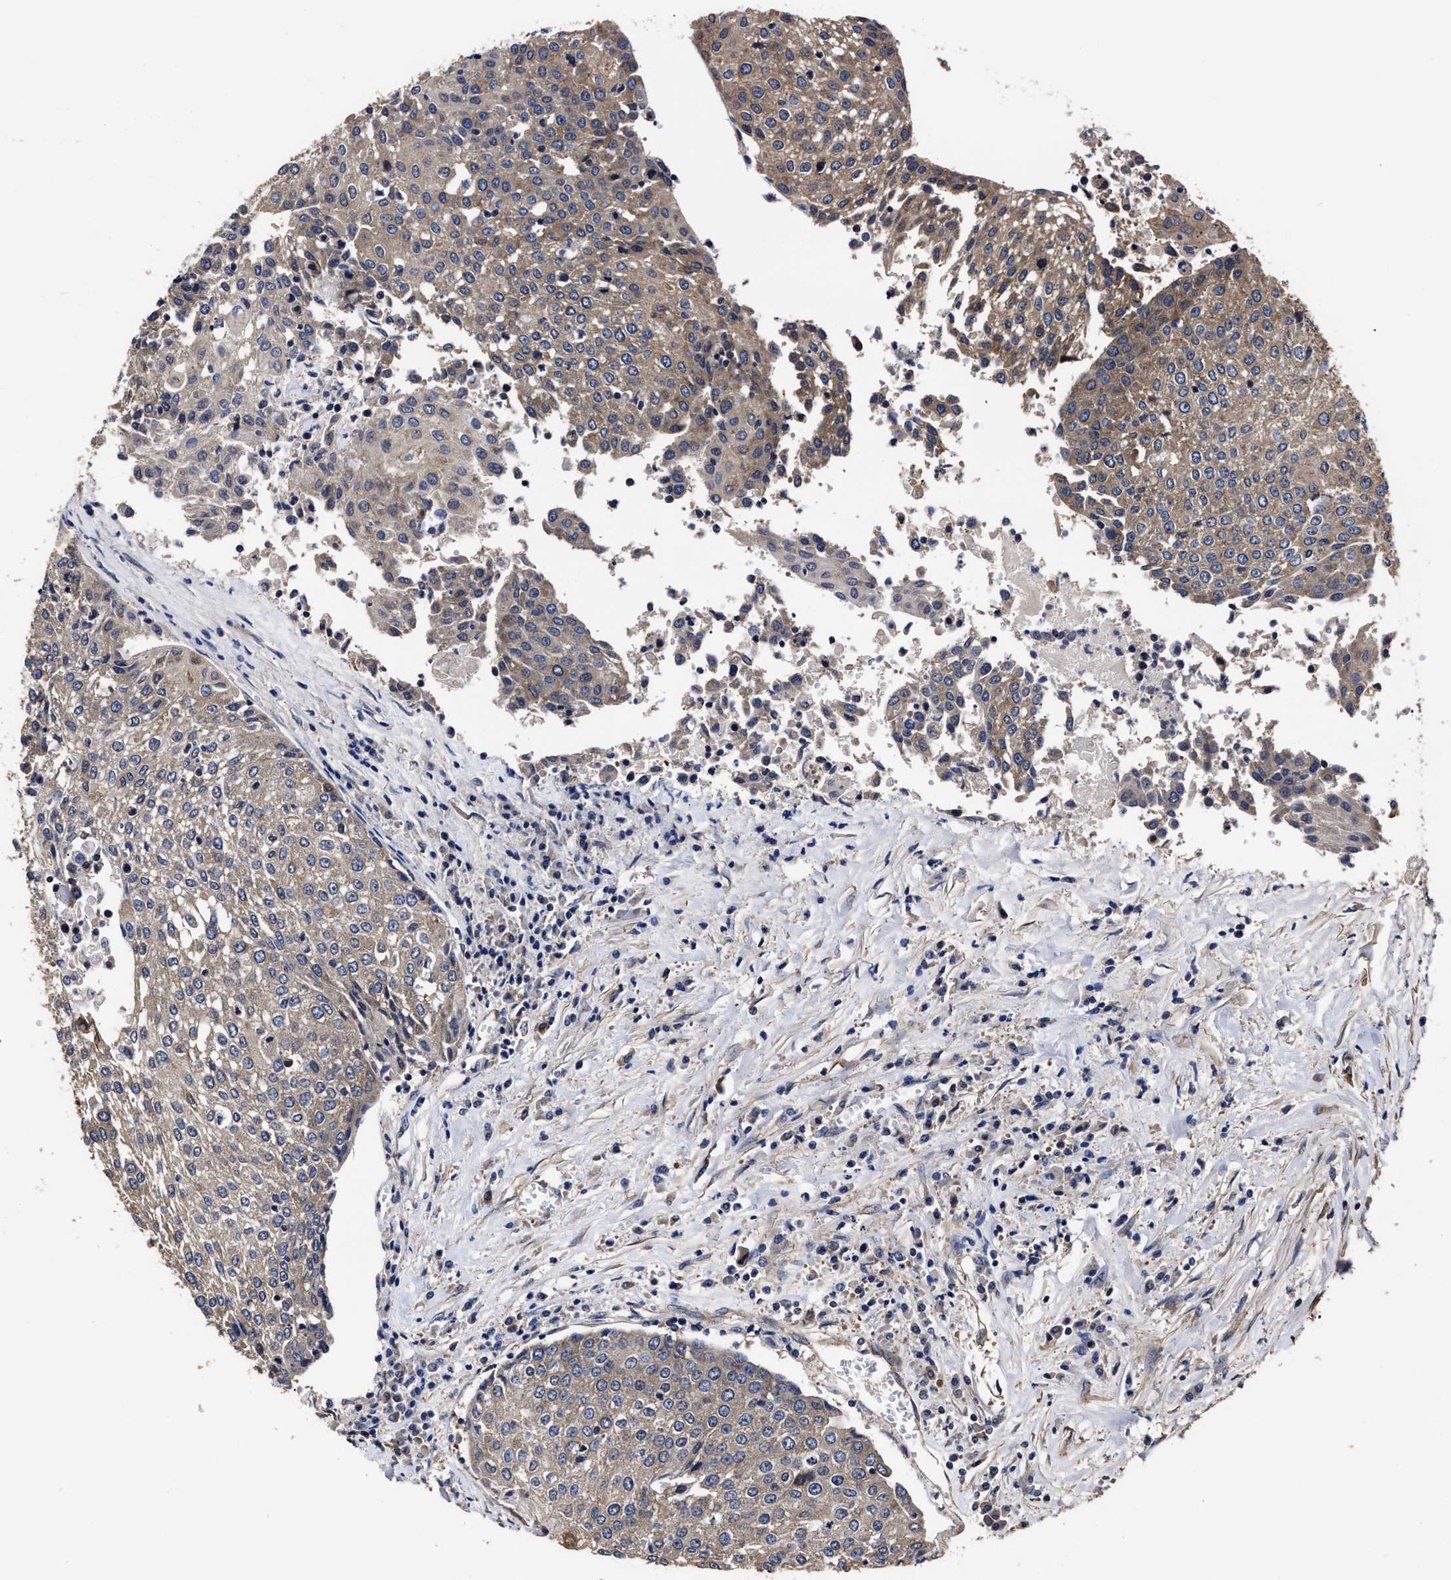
{"staining": {"intensity": "weak", "quantity": ">75%", "location": "cytoplasmic/membranous"}, "tissue": "urothelial cancer", "cell_type": "Tumor cells", "image_type": "cancer", "snomed": [{"axis": "morphology", "description": "Urothelial carcinoma, High grade"}, {"axis": "topography", "description": "Urinary bladder"}], "caption": "Tumor cells display low levels of weak cytoplasmic/membranous positivity in approximately >75% of cells in urothelial cancer.", "gene": "AVEN", "patient": {"sex": "female", "age": 85}}